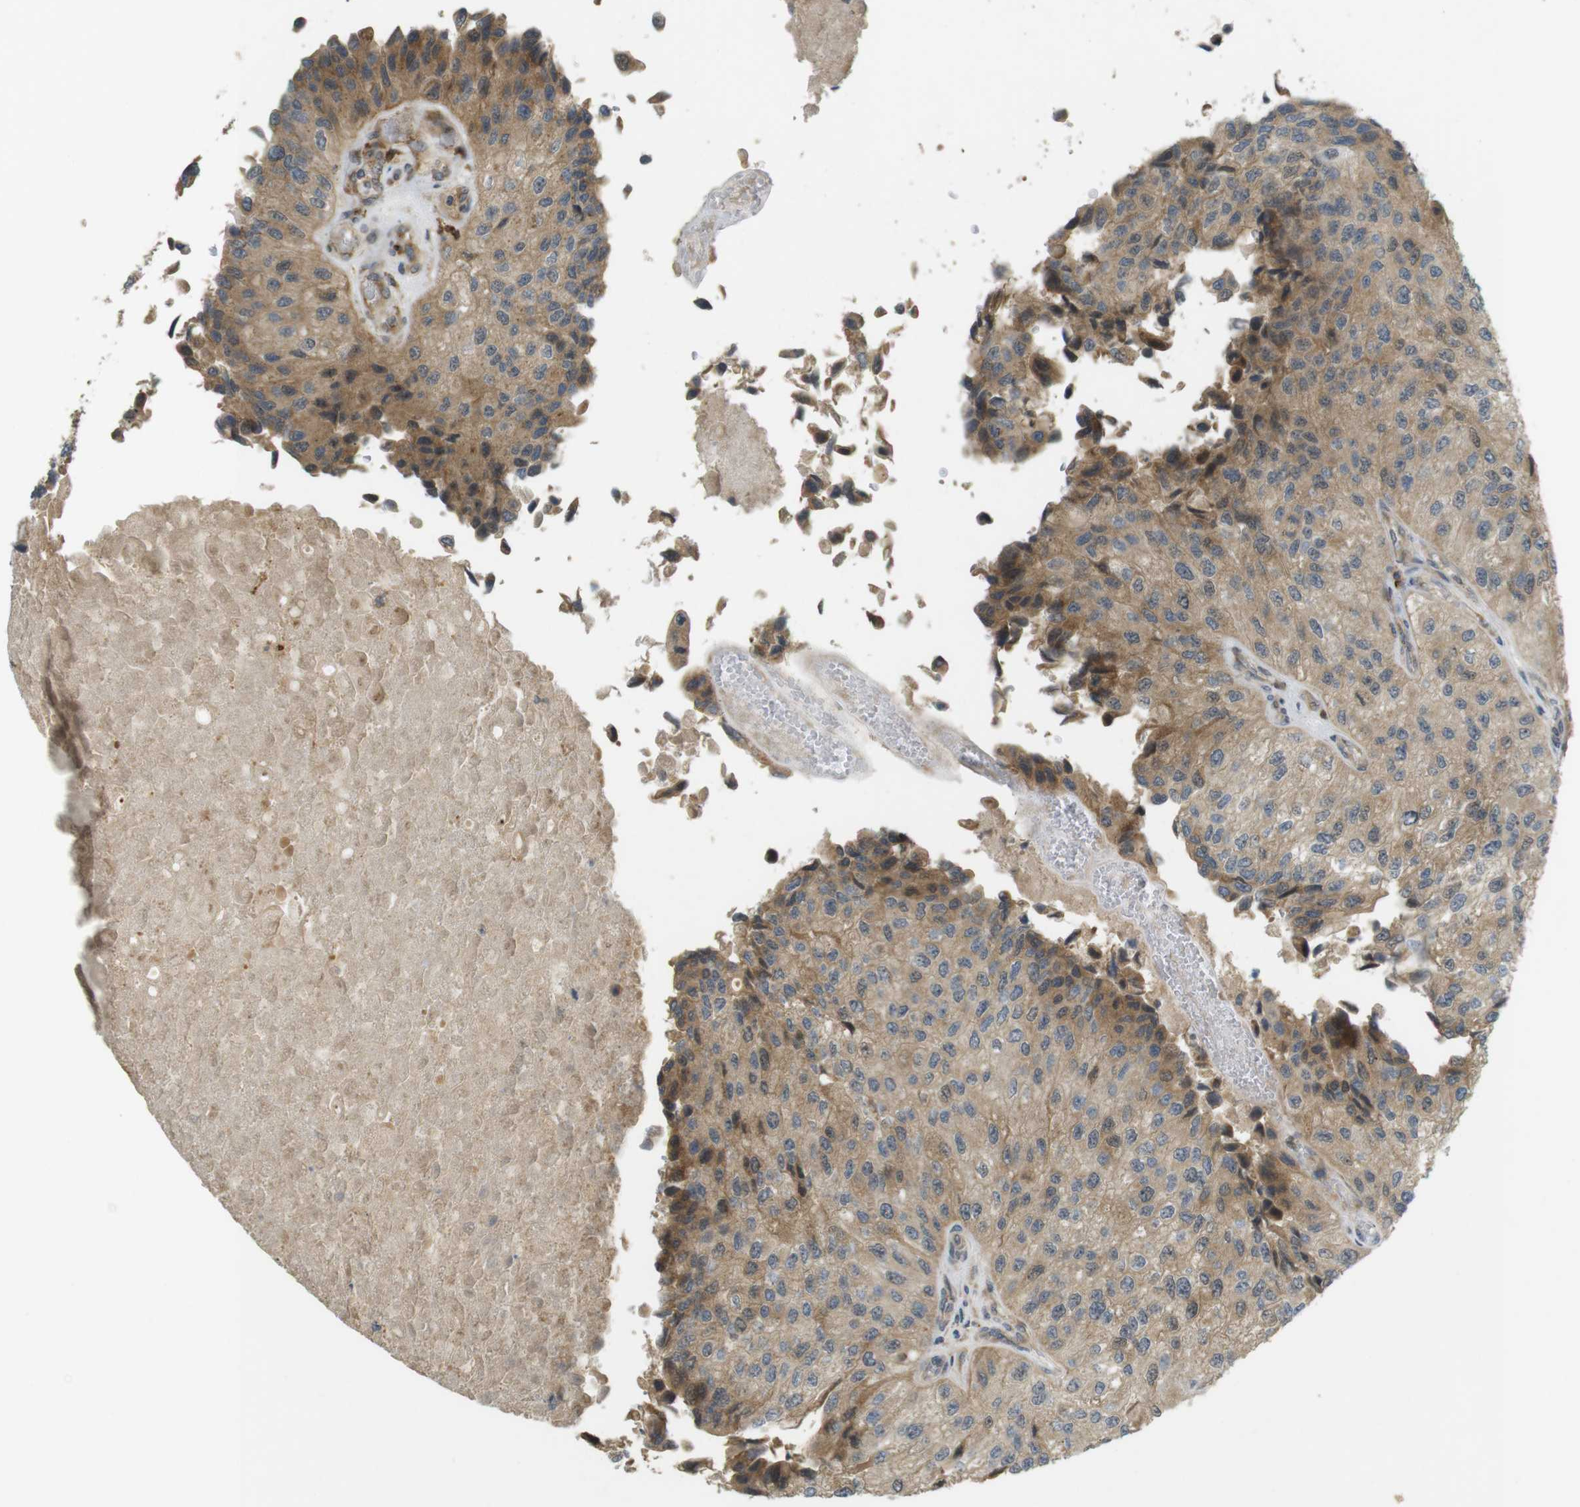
{"staining": {"intensity": "moderate", "quantity": ">75%", "location": "cytoplasmic/membranous,nuclear"}, "tissue": "urothelial cancer", "cell_type": "Tumor cells", "image_type": "cancer", "snomed": [{"axis": "morphology", "description": "Urothelial carcinoma, High grade"}, {"axis": "topography", "description": "Kidney"}, {"axis": "topography", "description": "Urinary bladder"}], "caption": "IHC (DAB (3,3'-diaminobenzidine)) staining of human high-grade urothelial carcinoma reveals moderate cytoplasmic/membranous and nuclear protein positivity in about >75% of tumor cells.", "gene": "TMX3", "patient": {"sex": "male", "age": 77}}